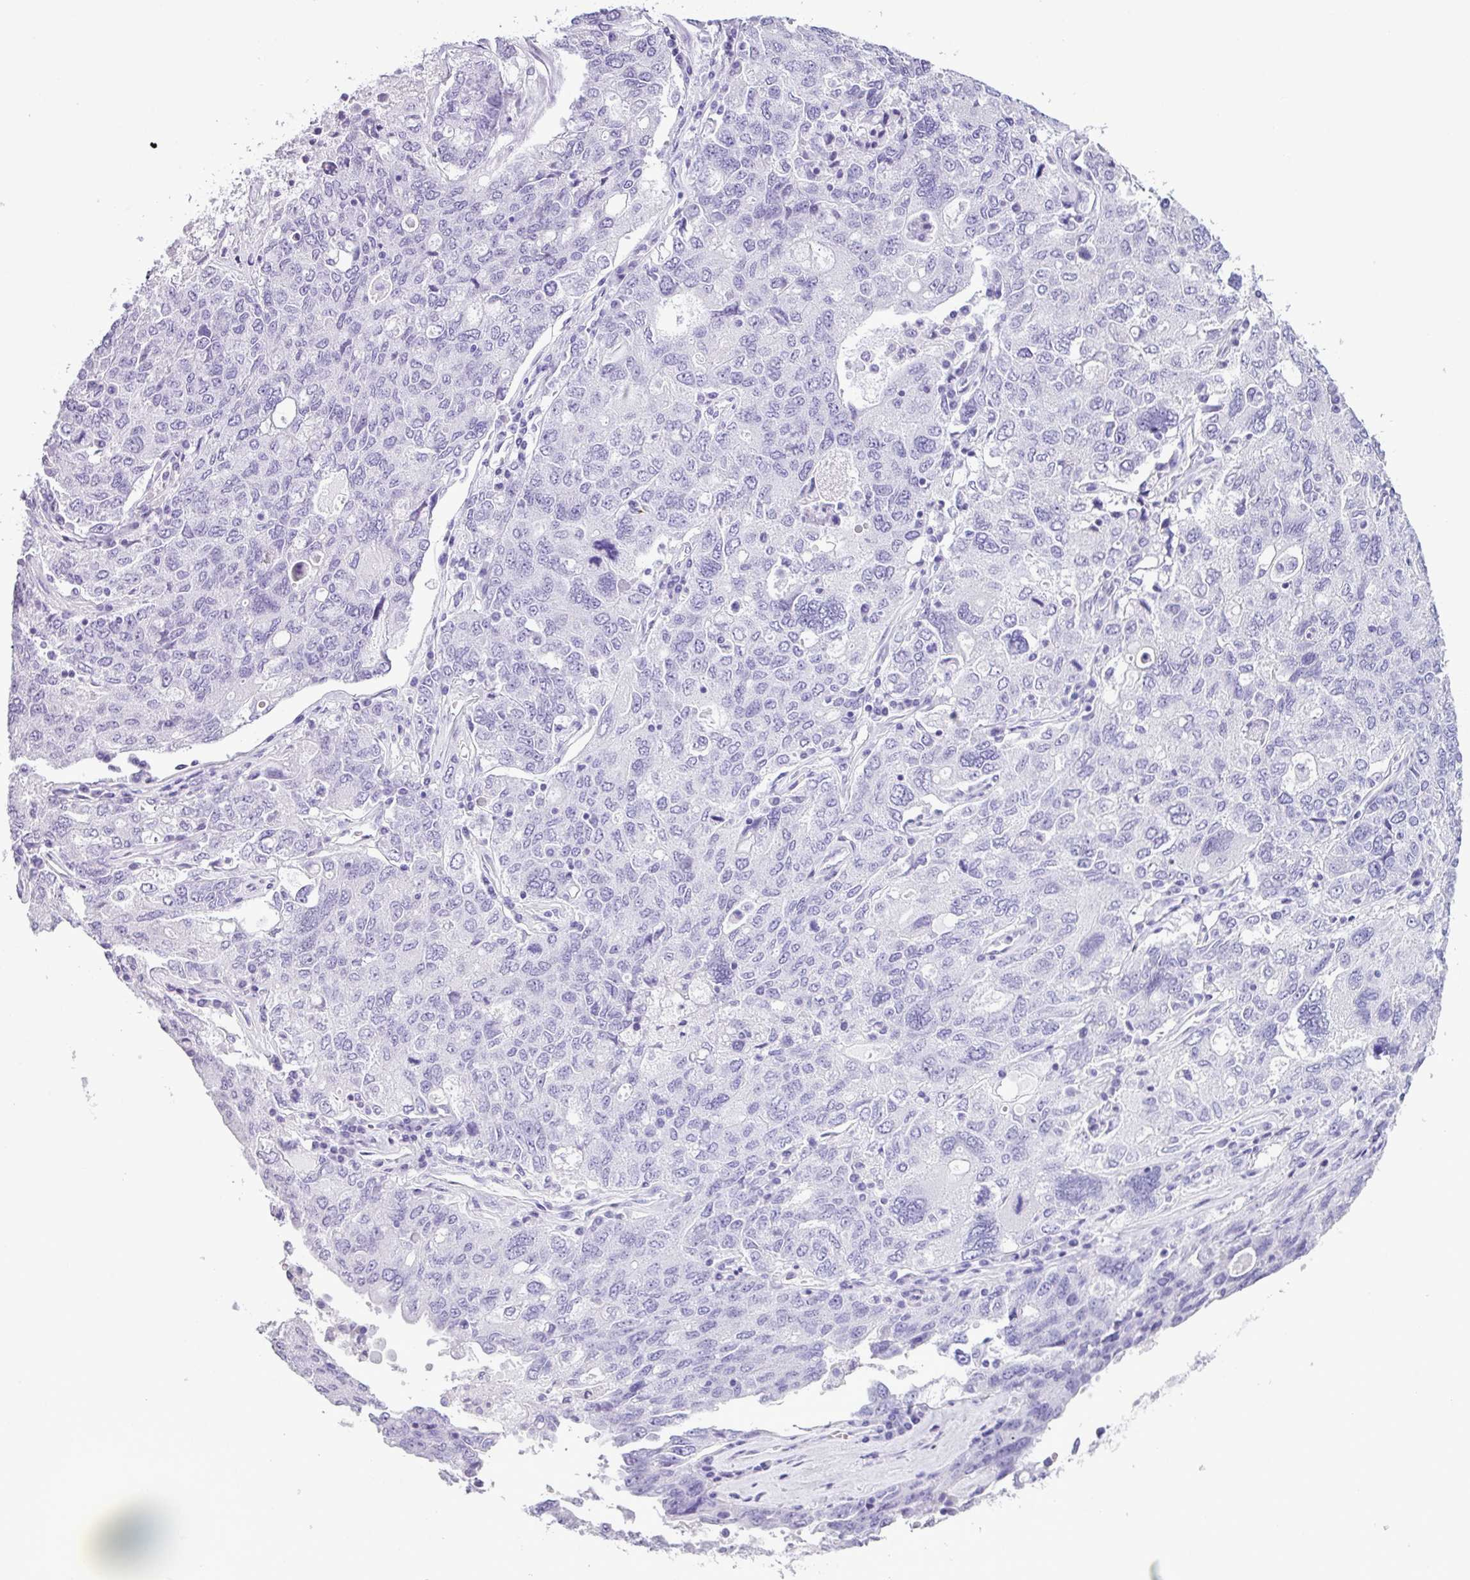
{"staining": {"intensity": "negative", "quantity": "none", "location": "none"}, "tissue": "ovarian cancer", "cell_type": "Tumor cells", "image_type": "cancer", "snomed": [{"axis": "morphology", "description": "Carcinoma, endometroid"}, {"axis": "topography", "description": "Ovary"}], "caption": "Tumor cells show no significant protein staining in ovarian cancer (endometroid carcinoma).", "gene": "IL17A", "patient": {"sex": "female", "age": 62}}